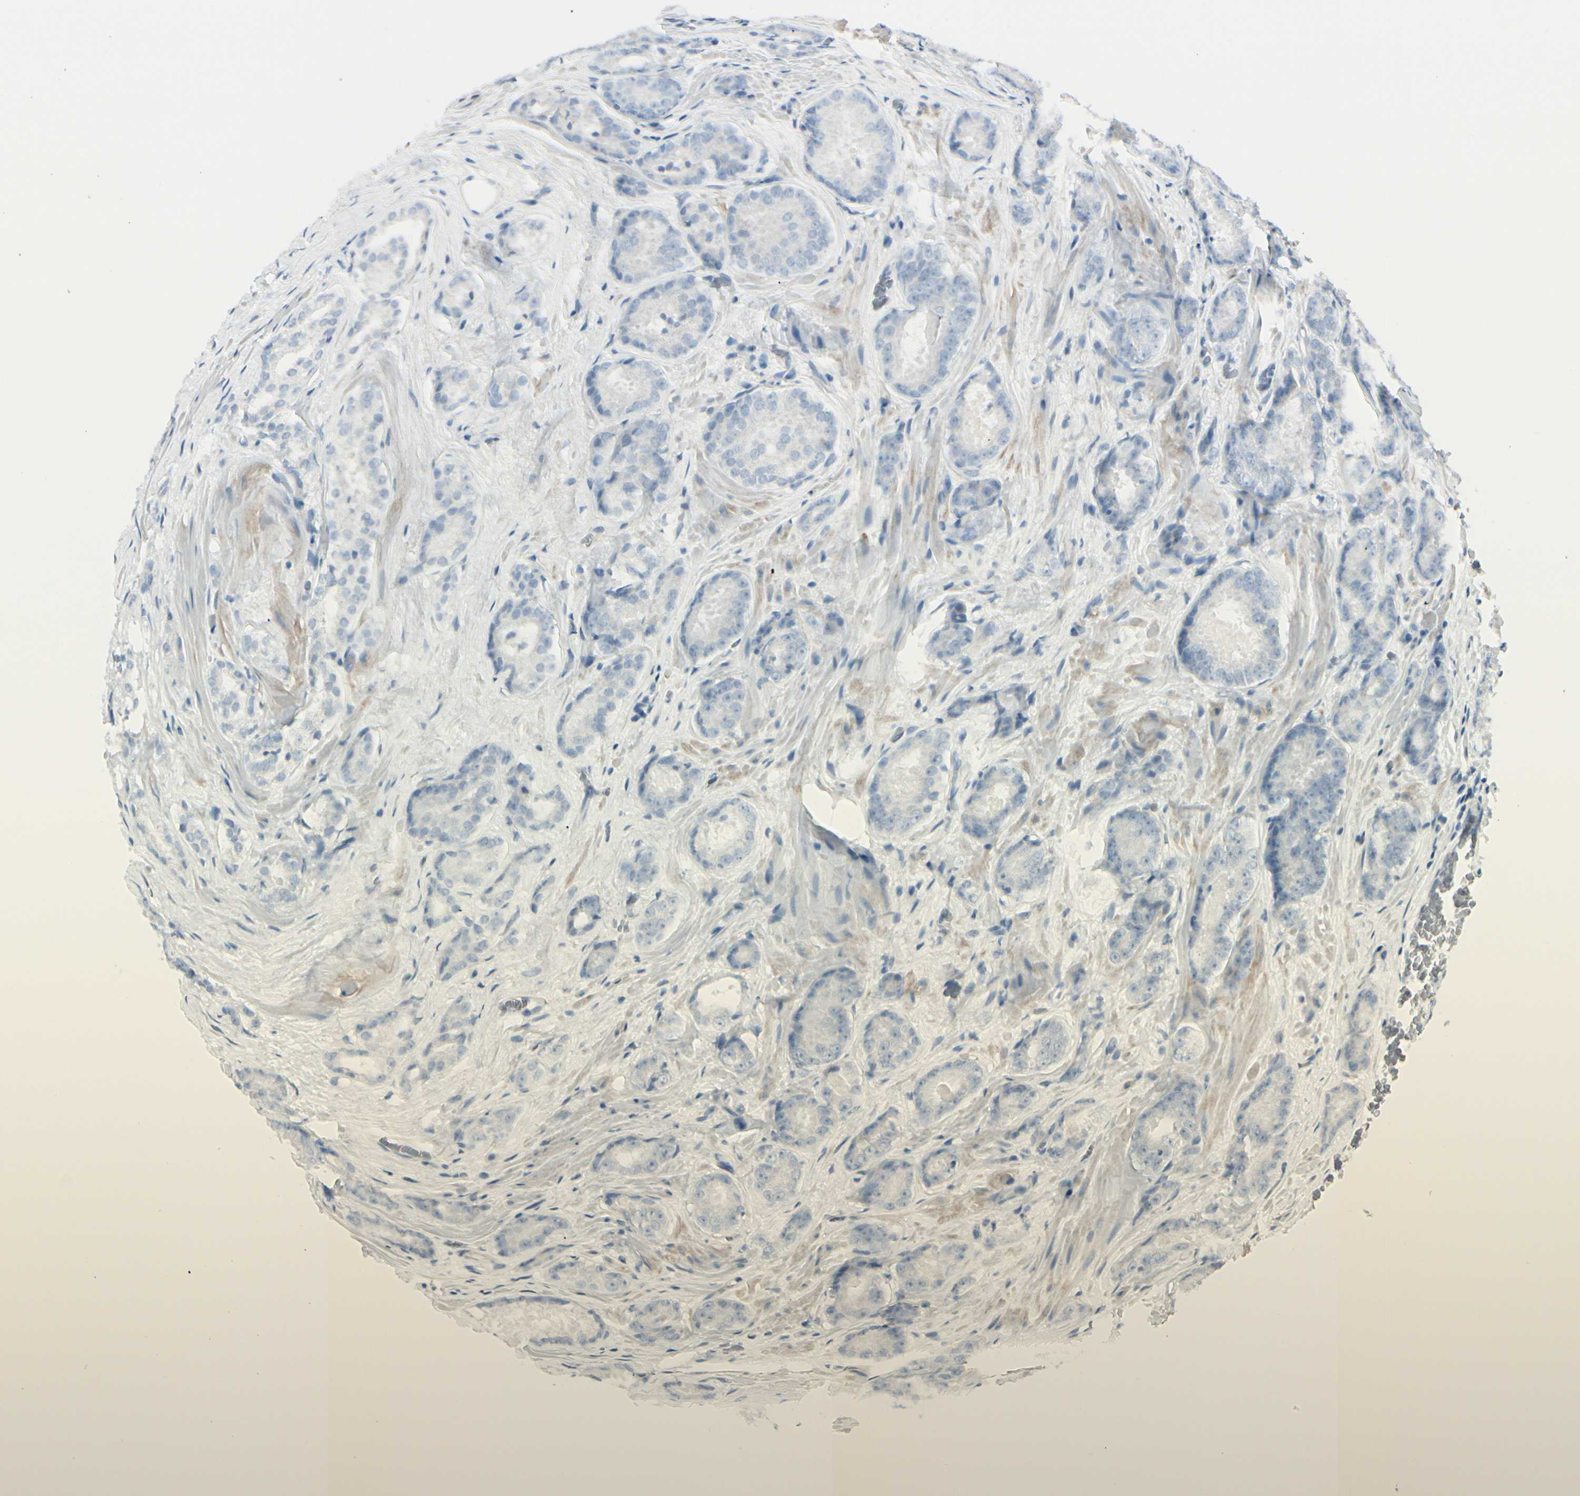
{"staining": {"intensity": "negative", "quantity": "none", "location": "none"}, "tissue": "prostate cancer", "cell_type": "Tumor cells", "image_type": "cancer", "snomed": [{"axis": "morphology", "description": "Adenocarcinoma, High grade"}, {"axis": "topography", "description": "Prostate"}], "caption": "Tumor cells show no significant staining in prostate adenocarcinoma (high-grade).", "gene": "CDHR5", "patient": {"sex": "male", "age": 64}}